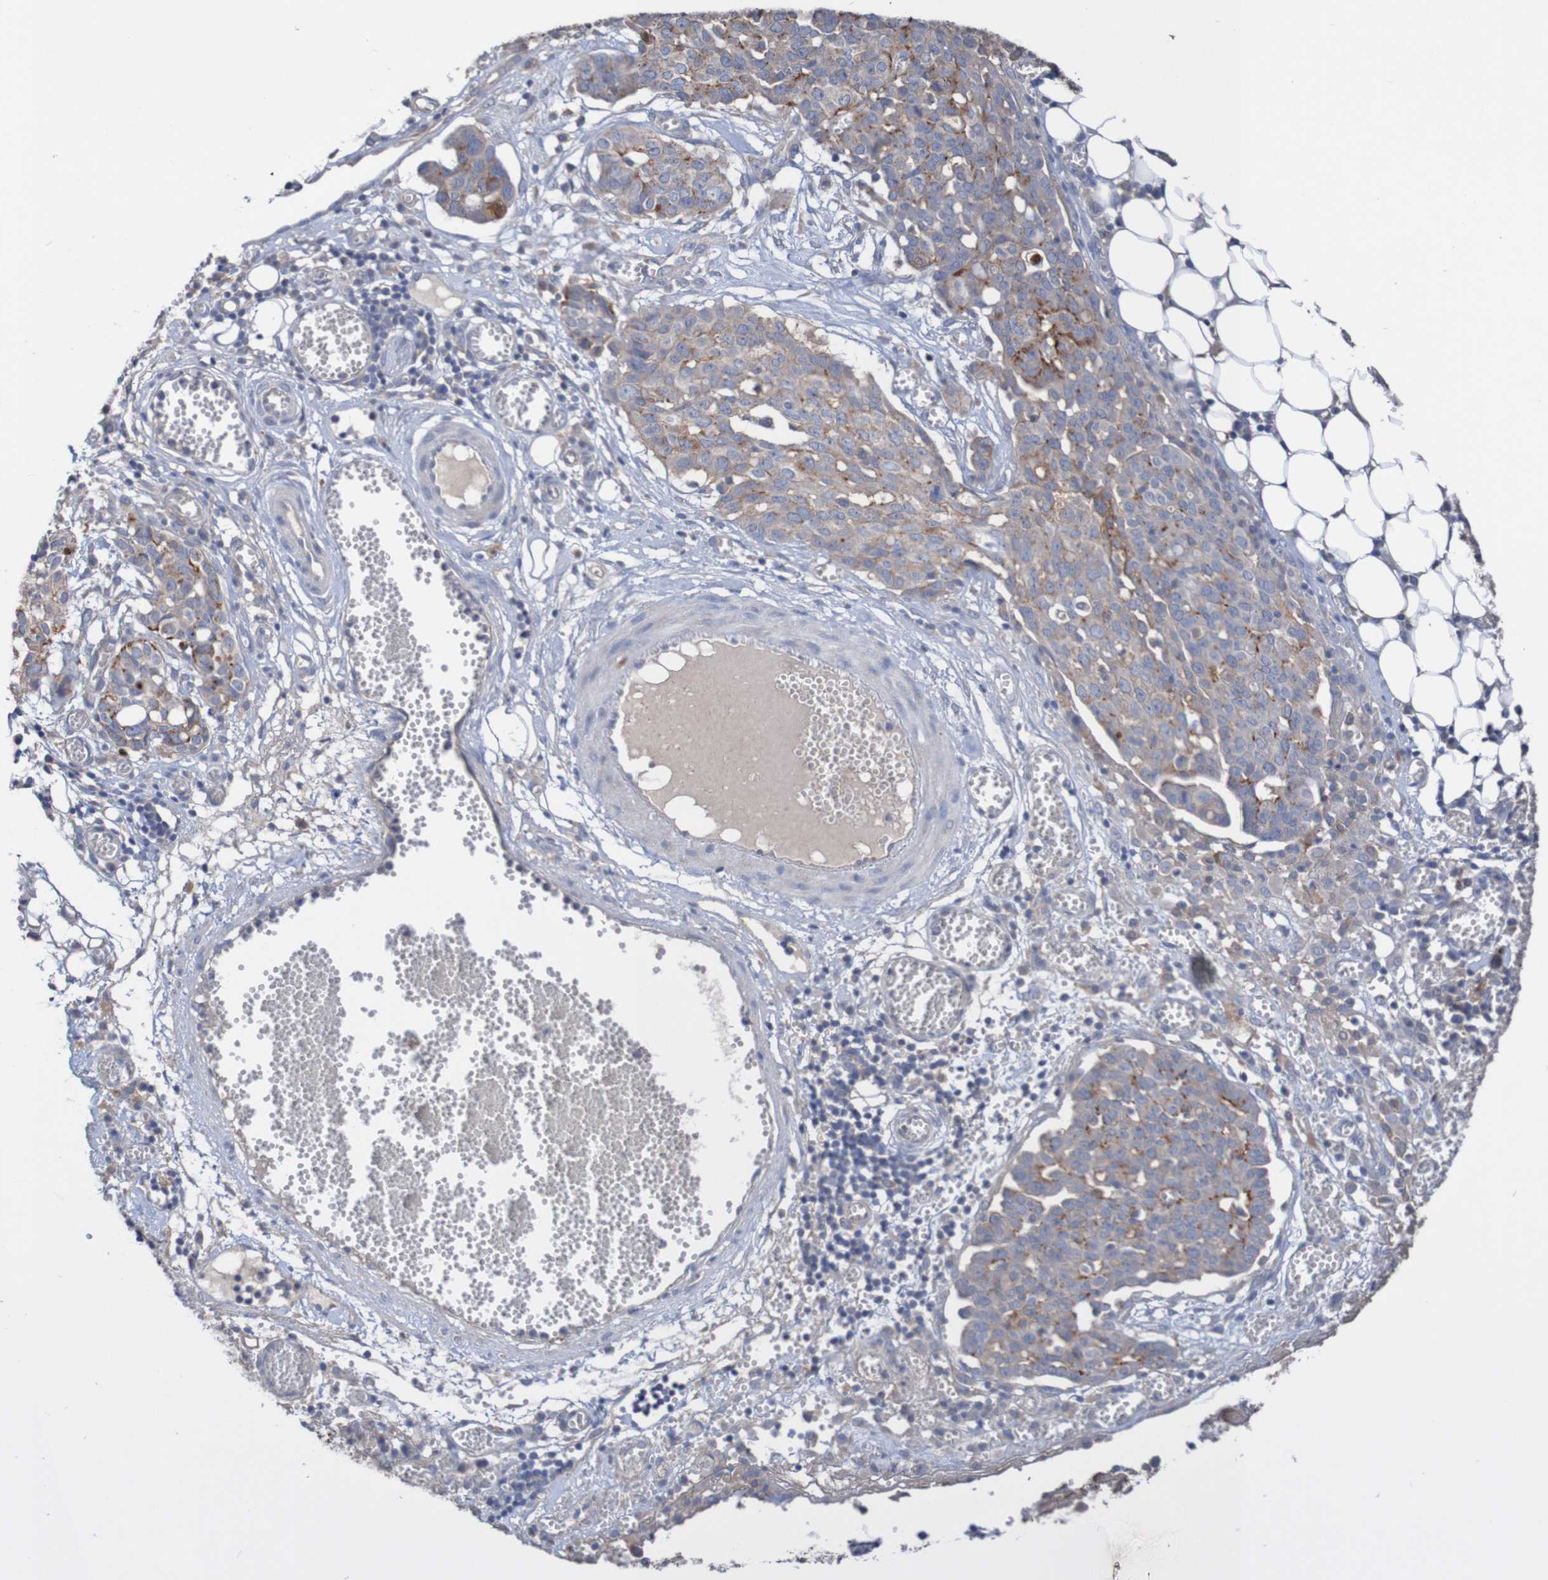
{"staining": {"intensity": "moderate", "quantity": "25%-75%", "location": "cytoplasmic/membranous"}, "tissue": "ovarian cancer", "cell_type": "Tumor cells", "image_type": "cancer", "snomed": [{"axis": "morphology", "description": "Cystadenocarcinoma, serous, NOS"}, {"axis": "topography", "description": "Soft tissue"}, {"axis": "topography", "description": "Ovary"}], "caption": "A histopathology image of human serous cystadenocarcinoma (ovarian) stained for a protein displays moderate cytoplasmic/membranous brown staining in tumor cells.", "gene": "PHYH", "patient": {"sex": "female", "age": 57}}